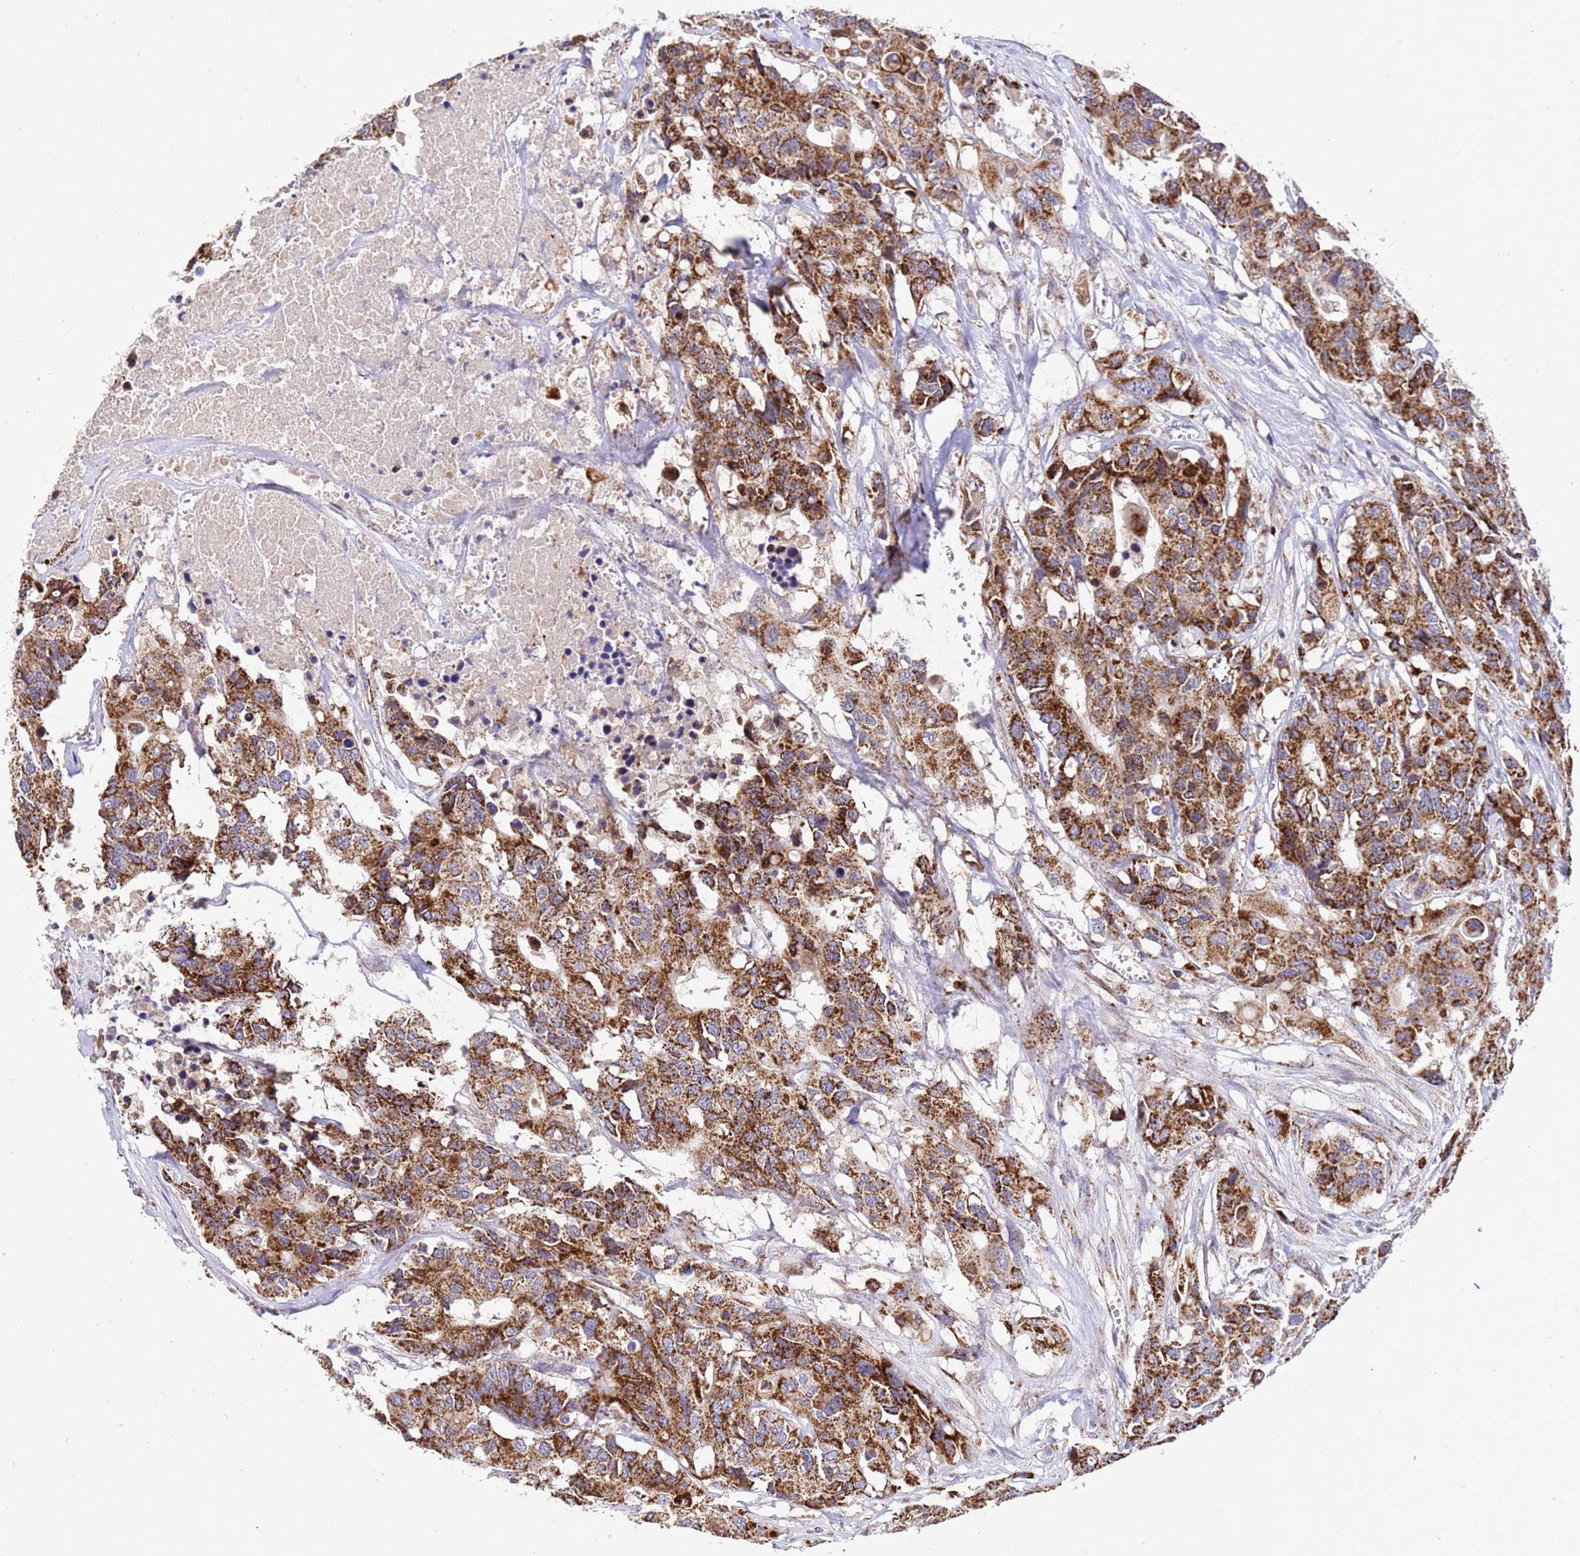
{"staining": {"intensity": "strong", "quantity": ">75%", "location": "cytoplasmic/membranous"}, "tissue": "colorectal cancer", "cell_type": "Tumor cells", "image_type": "cancer", "snomed": [{"axis": "morphology", "description": "Adenocarcinoma, NOS"}, {"axis": "topography", "description": "Colon"}], "caption": "This micrograph demonstrates adenocarcinoma (colorectal) stained with immunohistochemistry (IHC) to label a protein in brown. The cytoplasmic/membranous of tumor cells show strong positivity for the protein. Nuclei are counter-stained blue.", "gene": "TUBGCP3", "patient": {"sex": "male", "age": 77}}